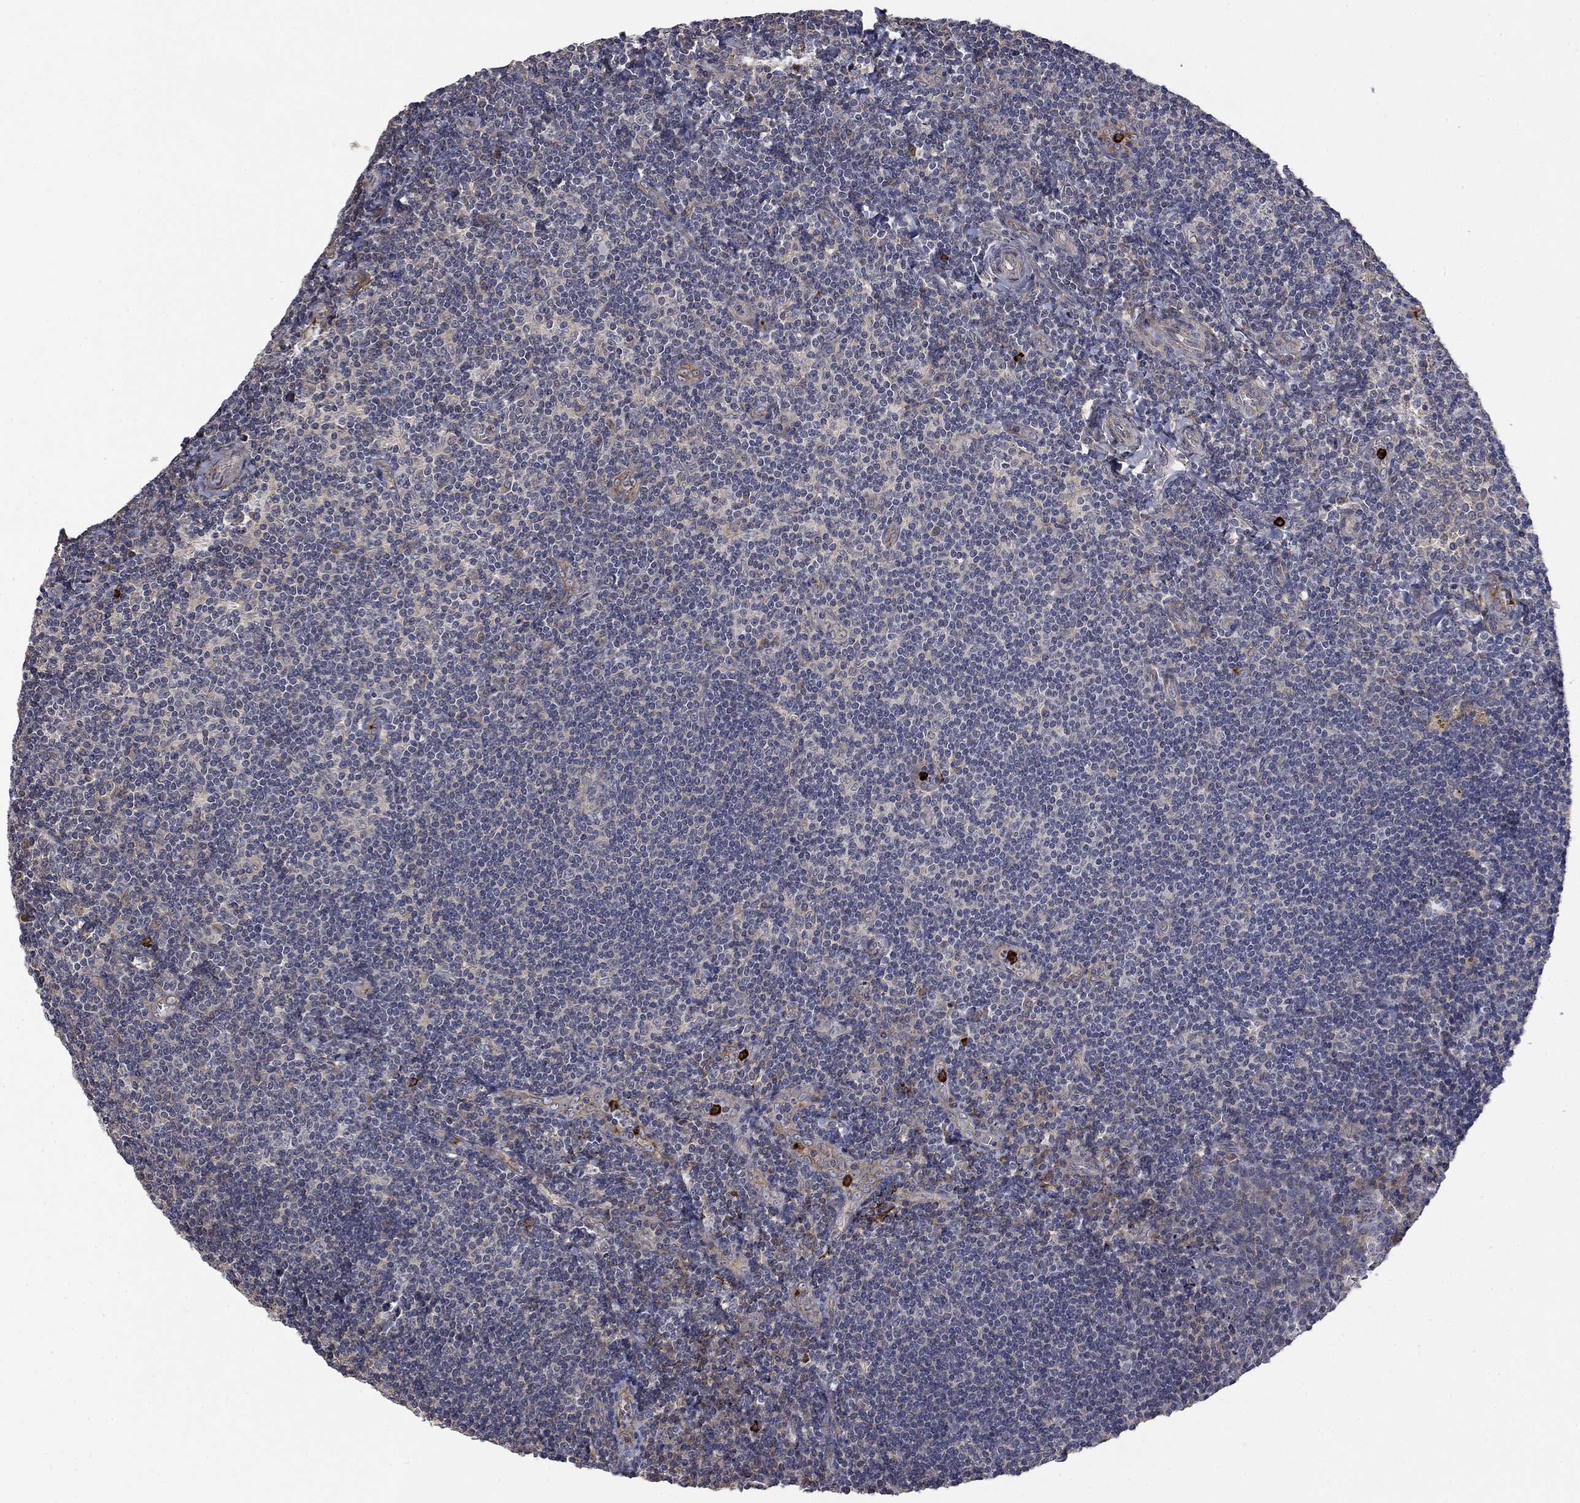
{"staining": {"intensity": "negative", "quantity": "none", "location": "none"}, "tissue": "tonsil", "cell_type": "Germinal center cells", "image_type": "normal", "snomed": [{"axis": "morphology", "description": "Normal tissue, NOS"}, {"axis": "morphology", "description": "Inflammation, NOS"}, {"axis": "topography", "description": "Tonsil"}], "caption": "DAB immunohistochemical staining of normal human tonsil exhibits no significant expression in germinal center cells. Brightfield microscopy of immunohistochemistry stained with DAB (brown) and hematoxylin (blue), captured at high magnification.", "gene": "VCAN", "patient": {"sex": "female", "age": 31}}